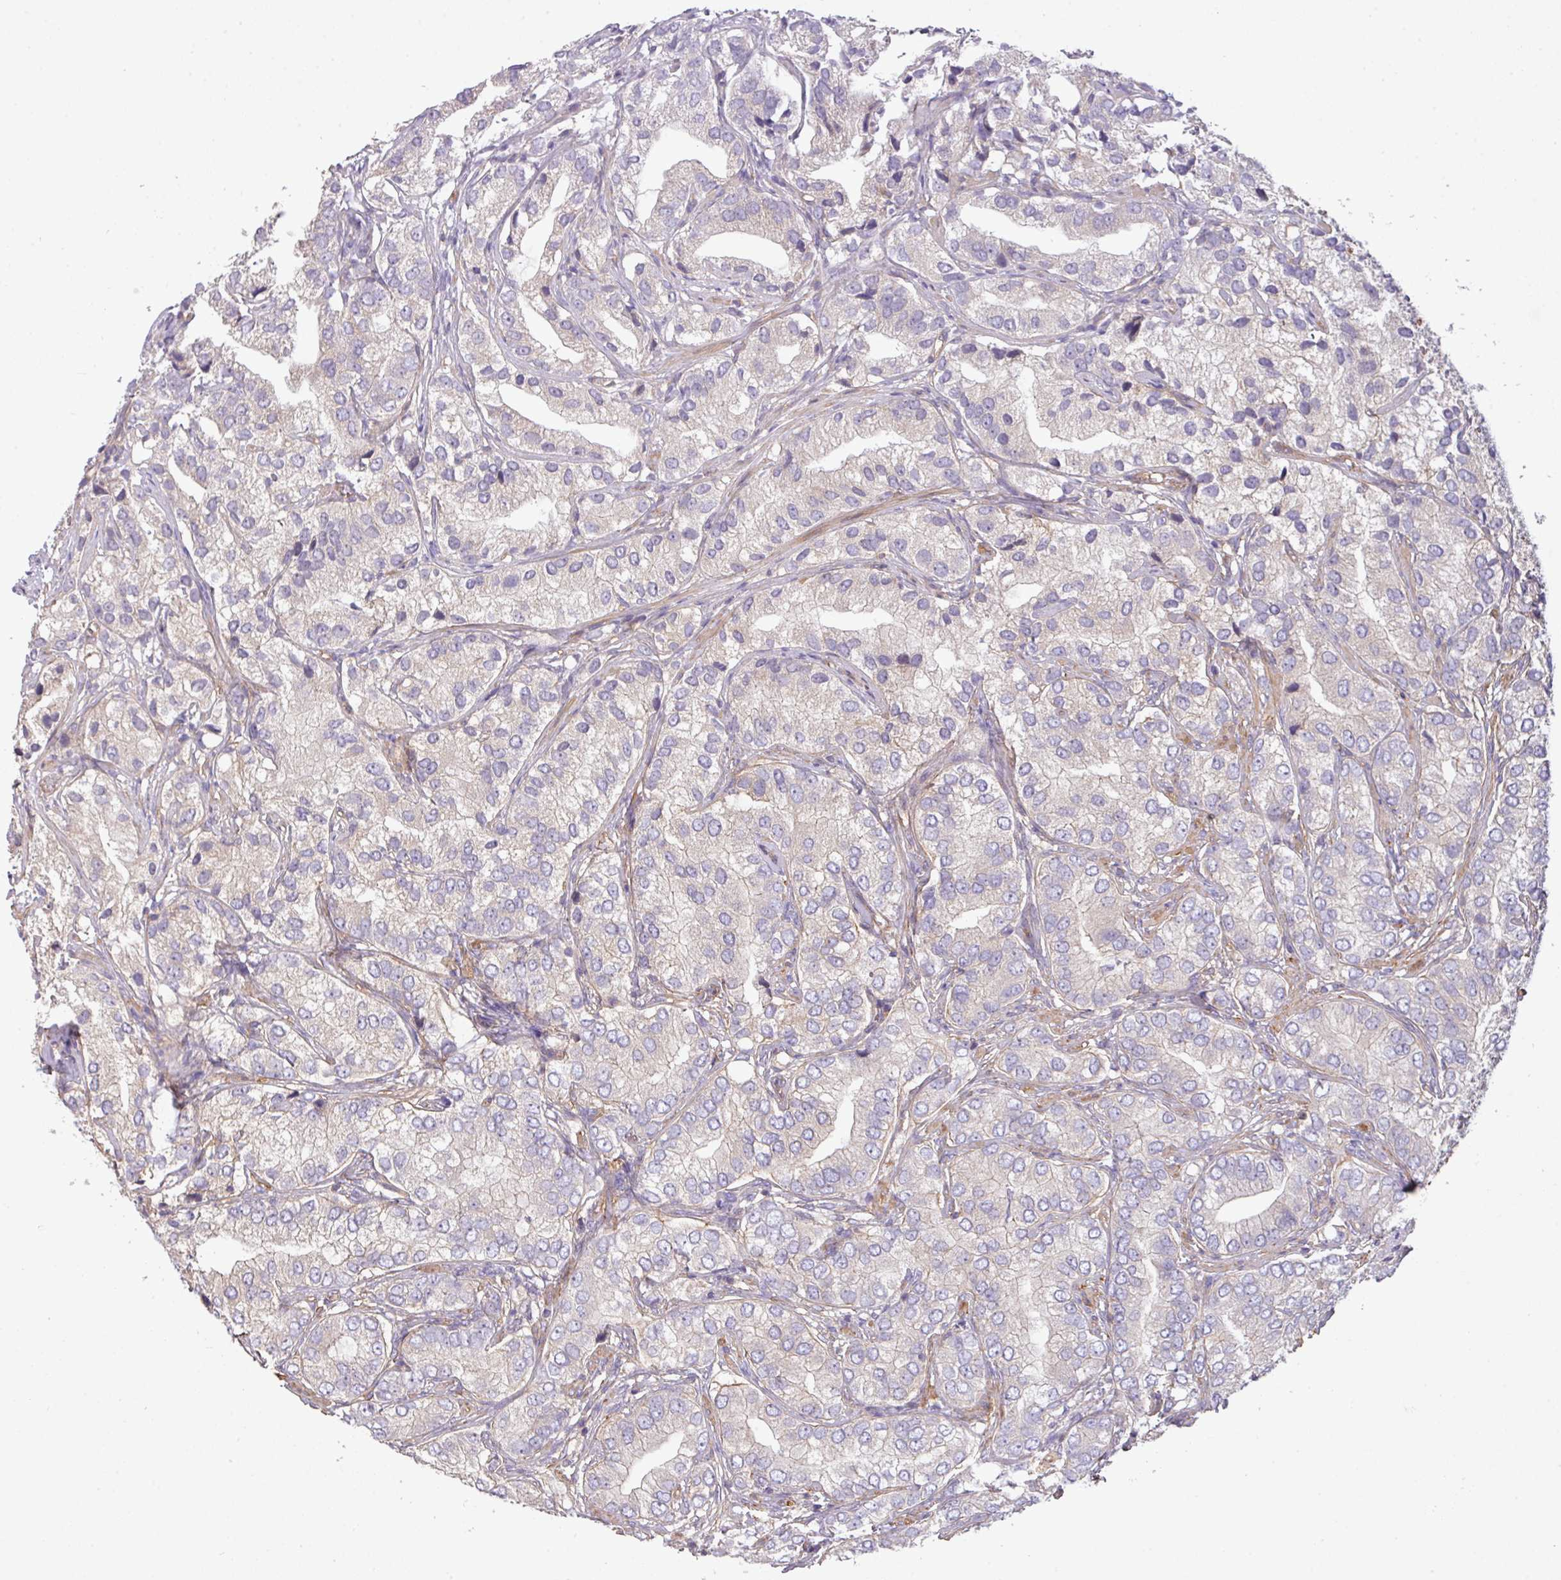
{"staining": {"intensity": "negative", "quantity": "none", "location": "none"}, "tissue": "prostate cancer", "cell_type": "Tumor cells", "image_type": "cancer", "snomed": [{"axis": "morphology", "description": "Adenocarcinoma, High grade"}, {"axis": "topography", "description": "Prostate"}], "caption": "Adenocarcinoma (high-grade) (prostate) was stained to show a protein in brown. There is no significant expression in tumor cells.", "gene": "CALML4", "patient": {"sex": "male", "age": 82}}